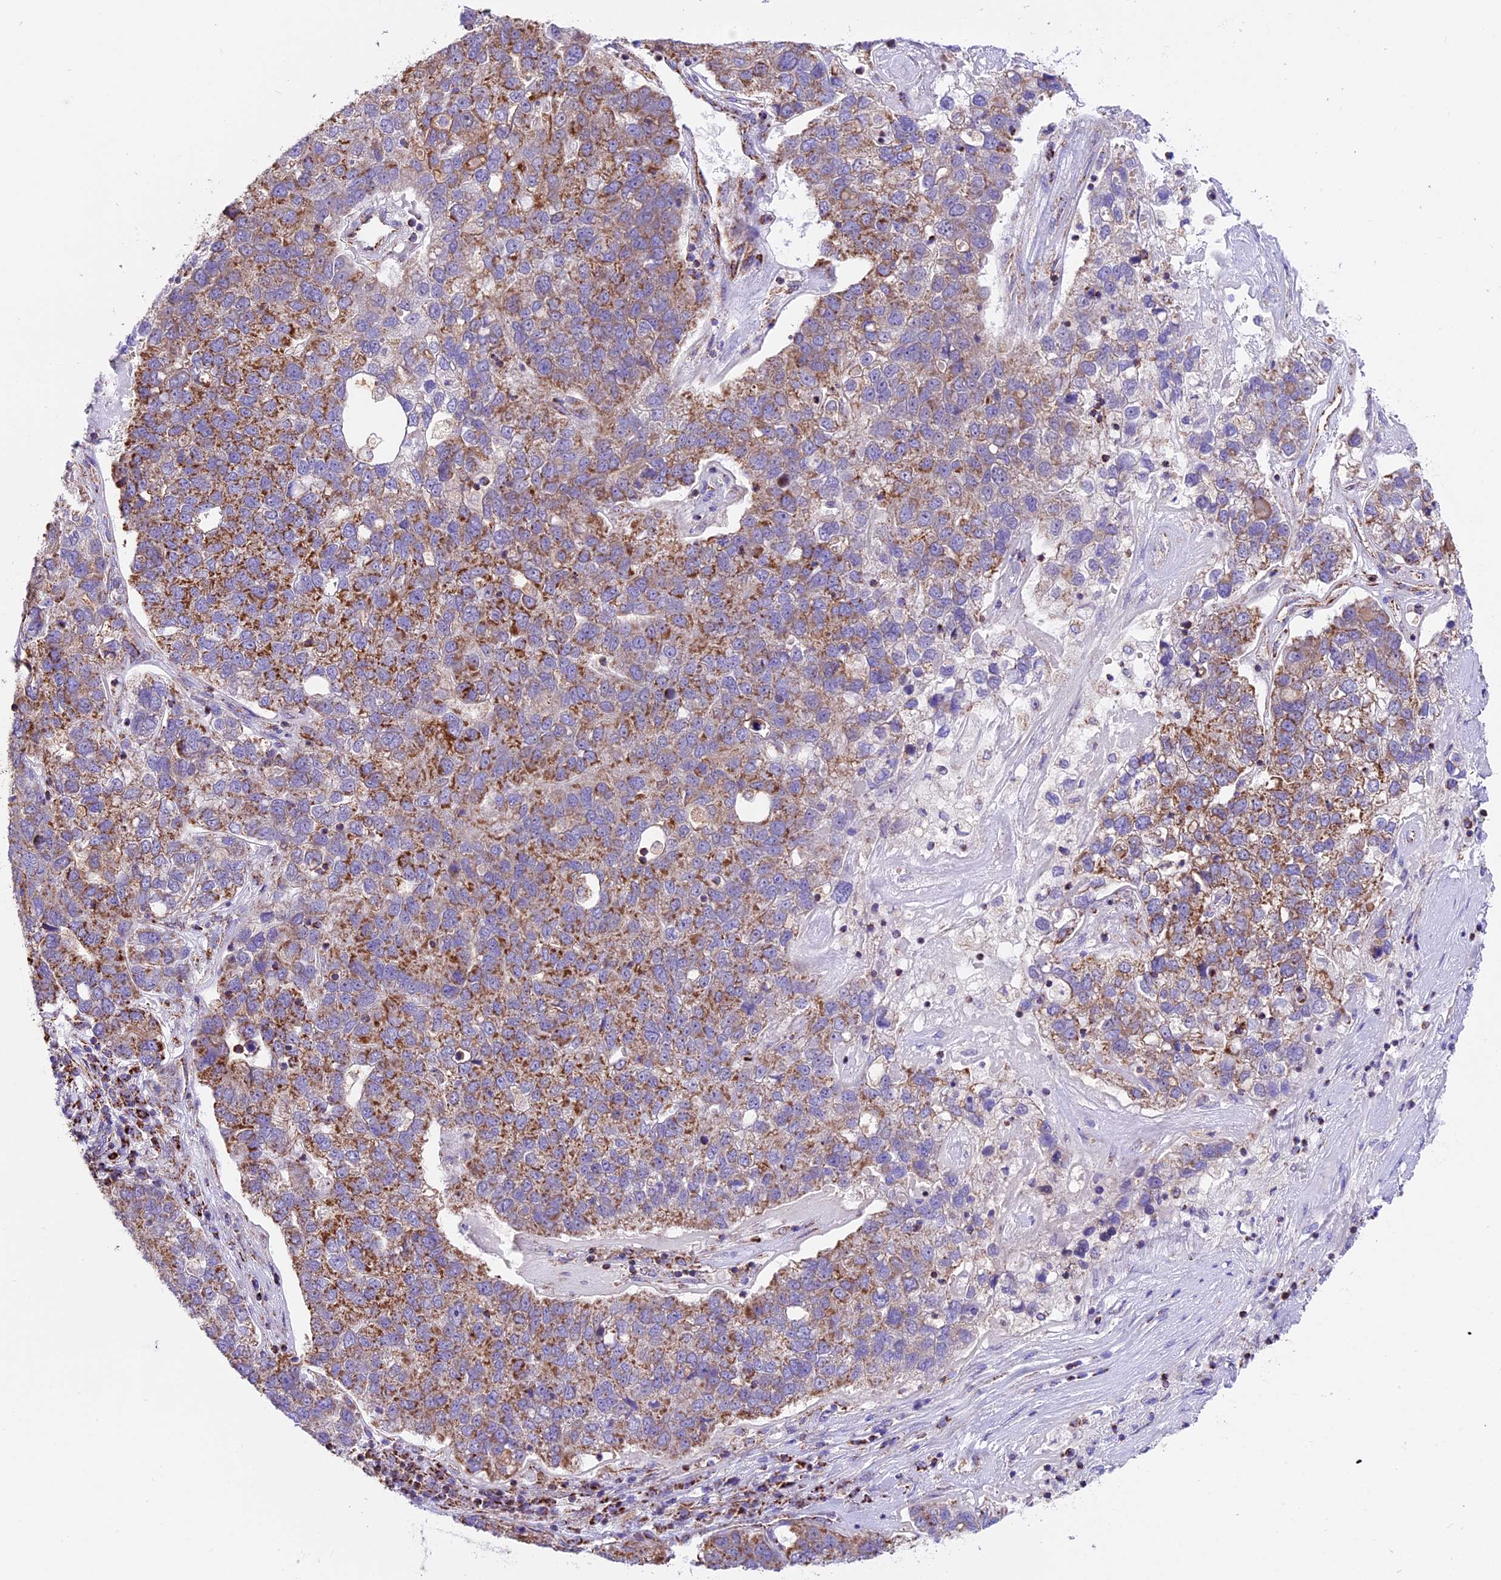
{"staining": {"intensity": "moderate", "quantity": "25%-75%", "location": "cytoplasmic/membranous"}, "tissue": "pancreatic cancer", "cell_type": "Tumor cells", "image_type": "cancer", "snomed": [{"axis": "morphology", "description": "Adenocarcinoma, NOS"}, {"axis": "topography", "description": "Pancreas"}], "caption": "Moderate cytoplasmic/membranous positivity for a protein is identified in approximately 25%-75% of tumor cells of pancreatic cancer using IHC.", "gene": "NDUFA8", "patient": {"sex": "female", "age": 61}}